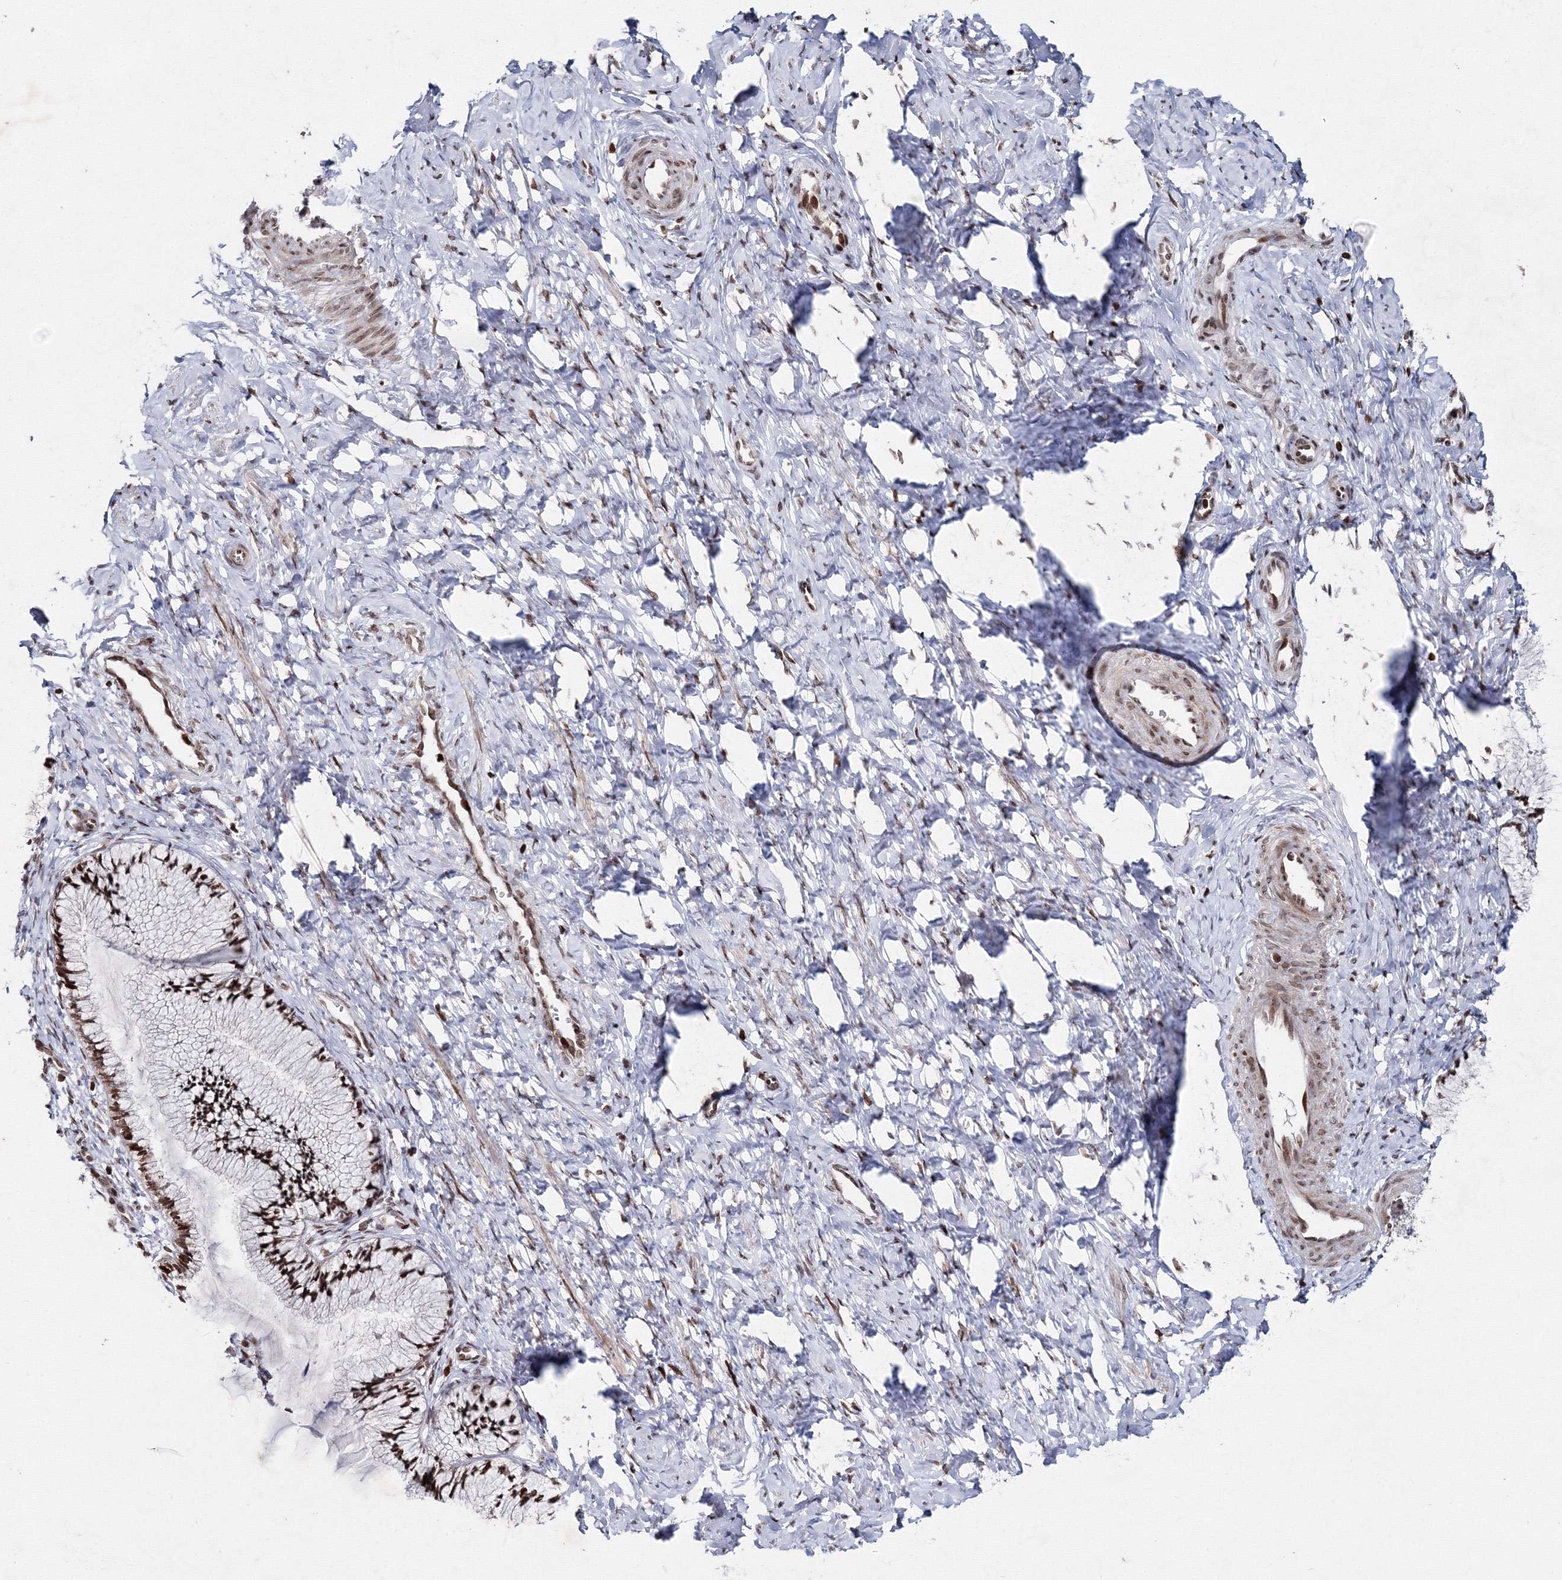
{"staining": {"intensity": "moderate", "quantity": ">75%", "location": "nuclear"}, "tissue": "cervix", "cell_type": "Glandular cells", "image_type": "normal", "snomed": [{"axis": "morphology", "description": "Normal tissue, NOS"}, {"axis": "topography", "description": "Cervix"}], "caption": "Immunohistochemistry of normal cervix reveals medium levels of moderate nuclear staining in about >75% of glandular cells. The staining was performed using DAB (3,3'-diaminobenzidine), with brown indicating positive protein expression. Nuclei are stained blue with hematoxylin.", "gene": "SMIM29", "patient": {"sex": "female", "age": 27}}